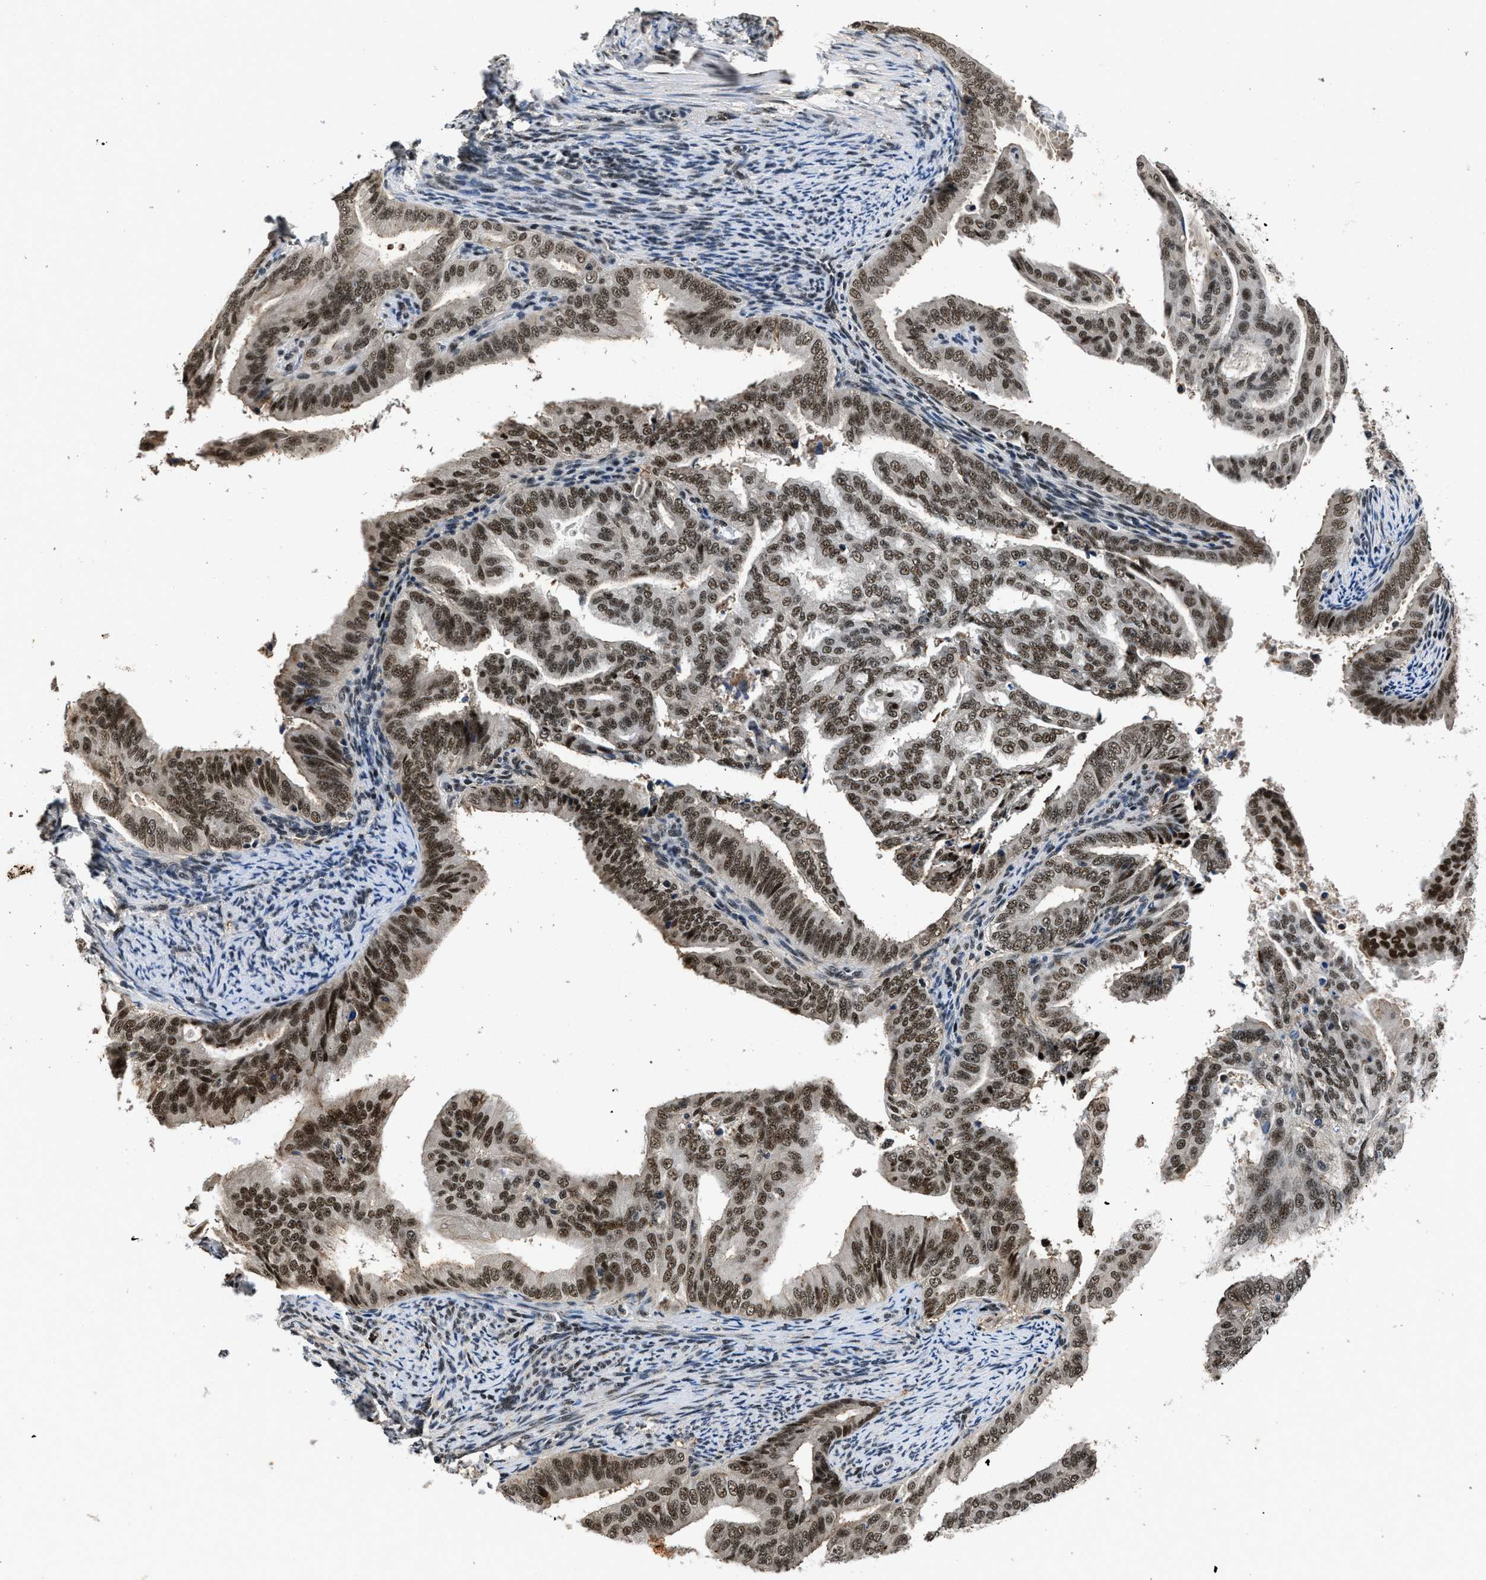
{"staining": {"intensity": "strong", "quantity": ">75%", "location": "nuclear"}, "tissue": "endometrial cancer", "cell_type": "Tumor cells", "image_type": "cancer", "snomed": [{"axis": "morphology", "description": "Adenocarcinoma, NOS"}, {"axis": "topography", "description": "Endometrium"}], "caption": "Protein expression analysis of human adenocarcinoma (endometrial) reveals strong nuclear expression in about >75% of tumor cells.", "gene": "HNRNPH2", "patient": {"sex": "female", "age": 58}}